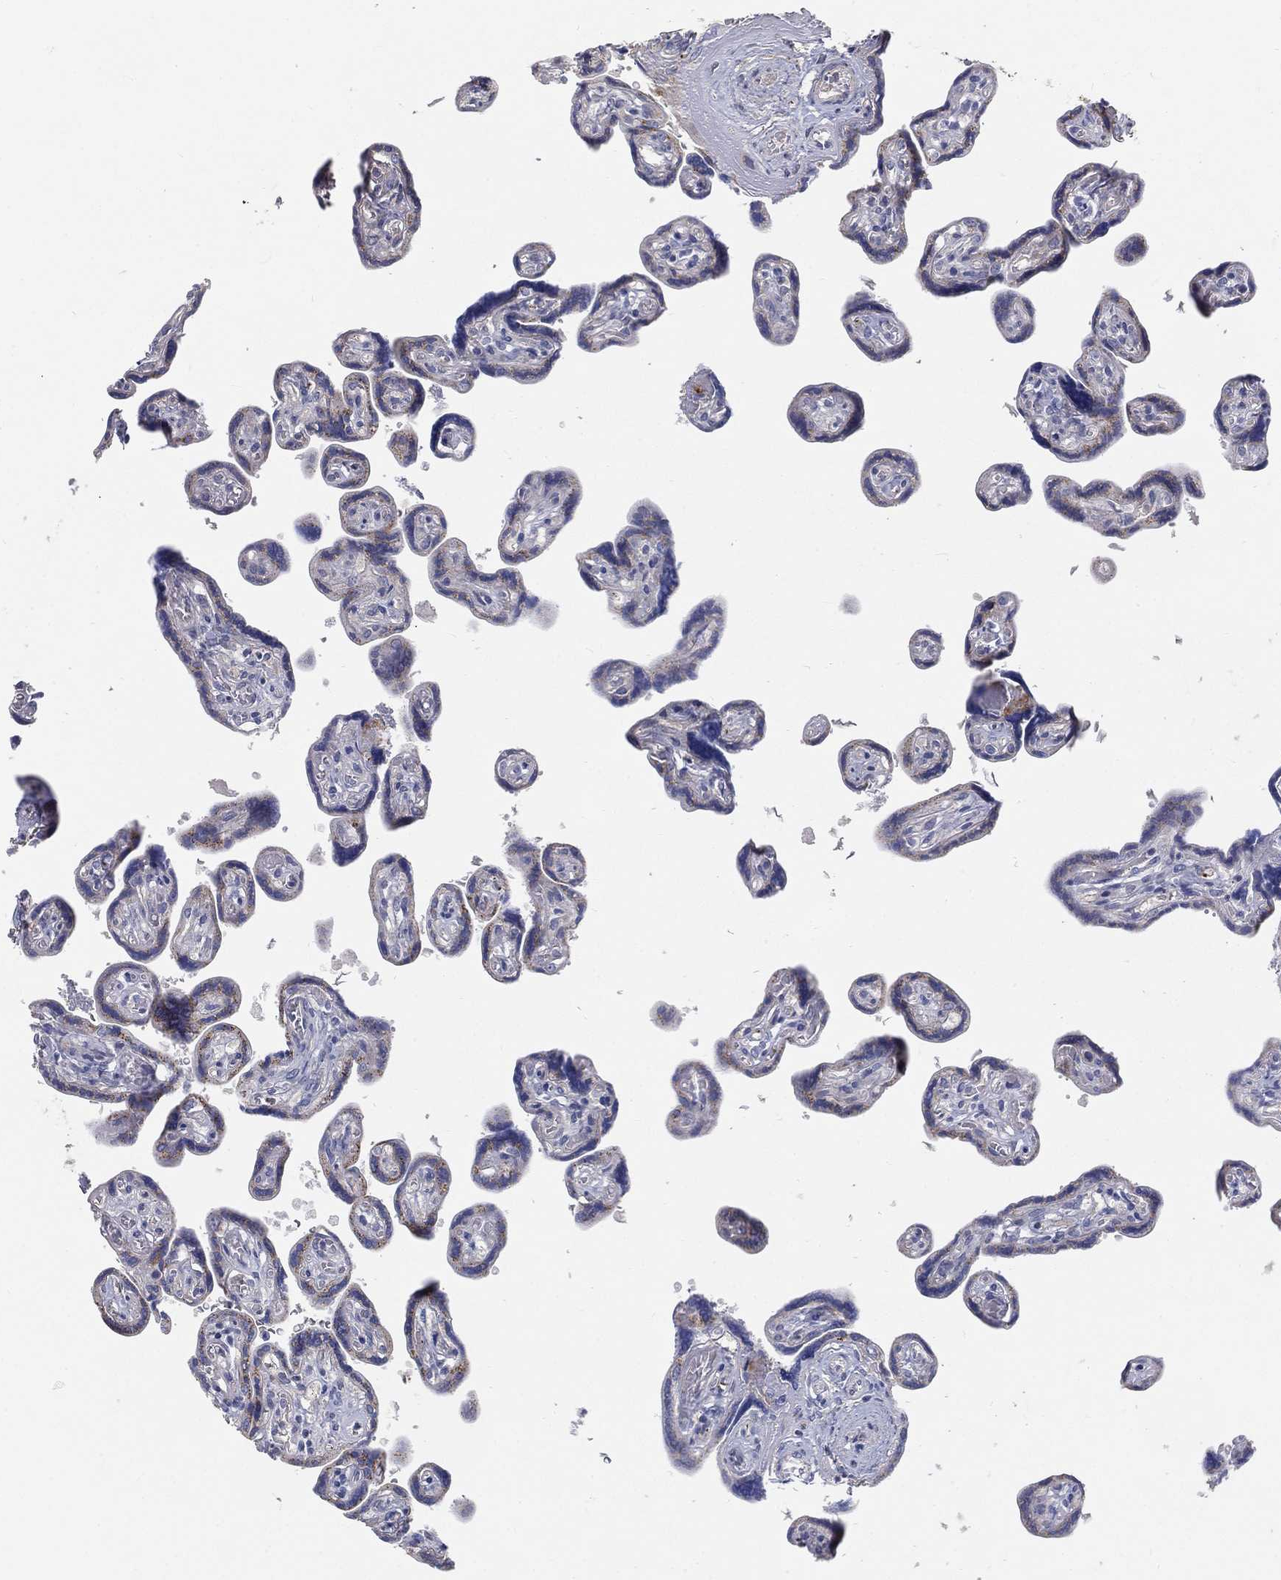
{"staining": {"intensity": "moderate", "quantity": ">75%", "location": "cytoplasmic/membranous"}, "tissue": "placenta", "cell_type": "Decidual cells", "image_type": "normal", "snomed": [{"axis": "morphology", "description": "Normal tissue, NOS"}, {"axis": "topography", "description": "Placenta"}], "caption": "Protein expression analysis of unremarkable placenta exhibits moderate cytoplasmic/membranous expression in approximately >75% of decidual cells. The staining was performed using DAB to visualize the protein expression in brown, while the nuclei were stained in blue with hematoxylin (Magnification: 20x).", "gene": "TMEM25", "patient": {"sex": "female", "age": 32}}